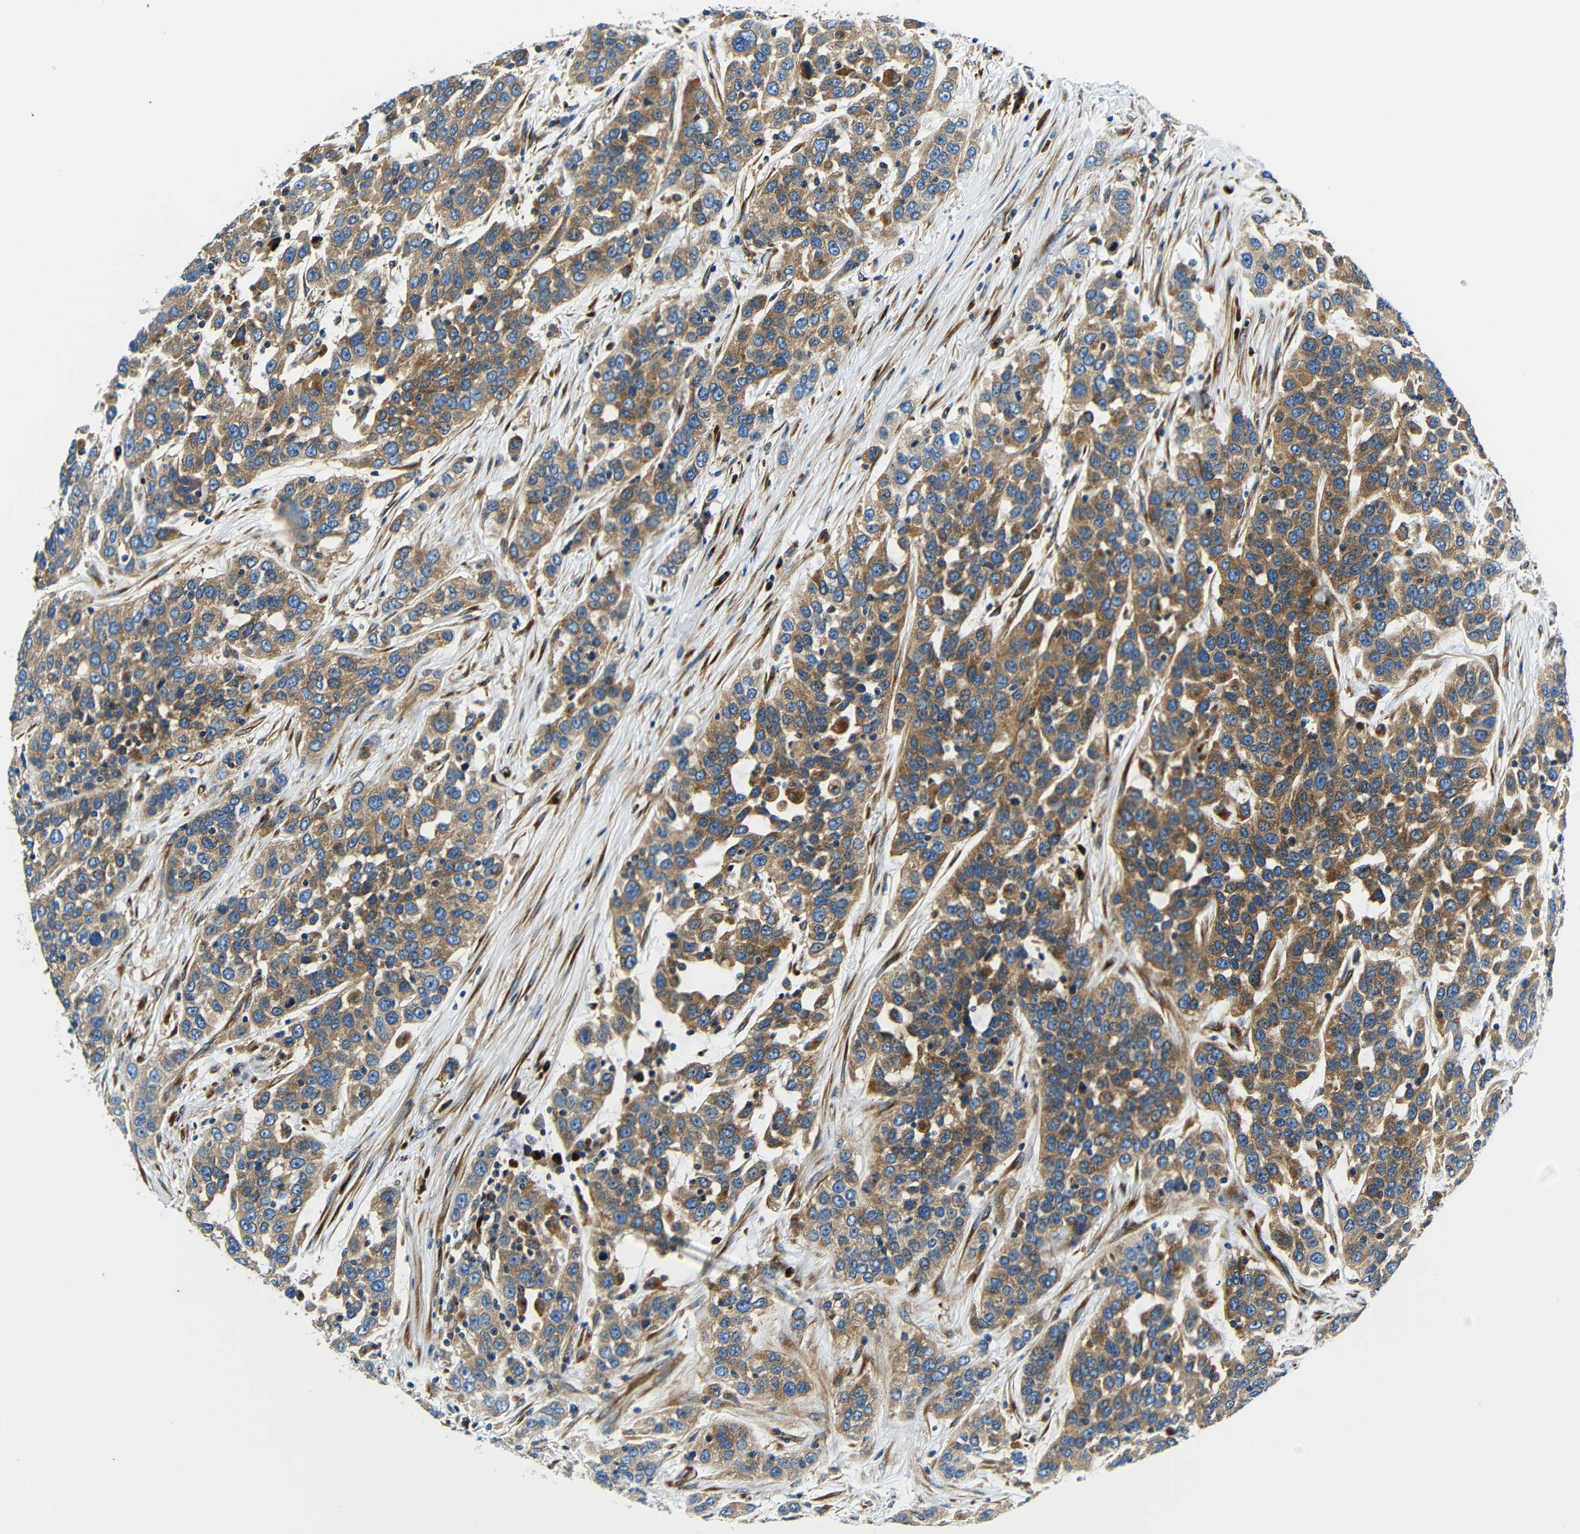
{"staining": {"intensity": "moderate", "quantity": ">75%", "location": "cytoplasmic/membranous"}, "tissue": "urothelial cancer", "cell_type": "Tumor cells", "image_type": "cancer", "snomed": [{"axis": "morphology", "description": "Urothelial carcinoma, High grade"}, {"axis": "topography", "description": "Urinary bladder"}], "caption": "An immunohistochemistry micrograph of tumor tissue is shown. Protein staining in brown labels moderate cytoplasmic/membranous positivity in urothelial cancer within tumor cells. (IHC, brightfield microscopy, high magnification).", "gene": "USO1", "patient": {"sex": "female", "age": 80}}